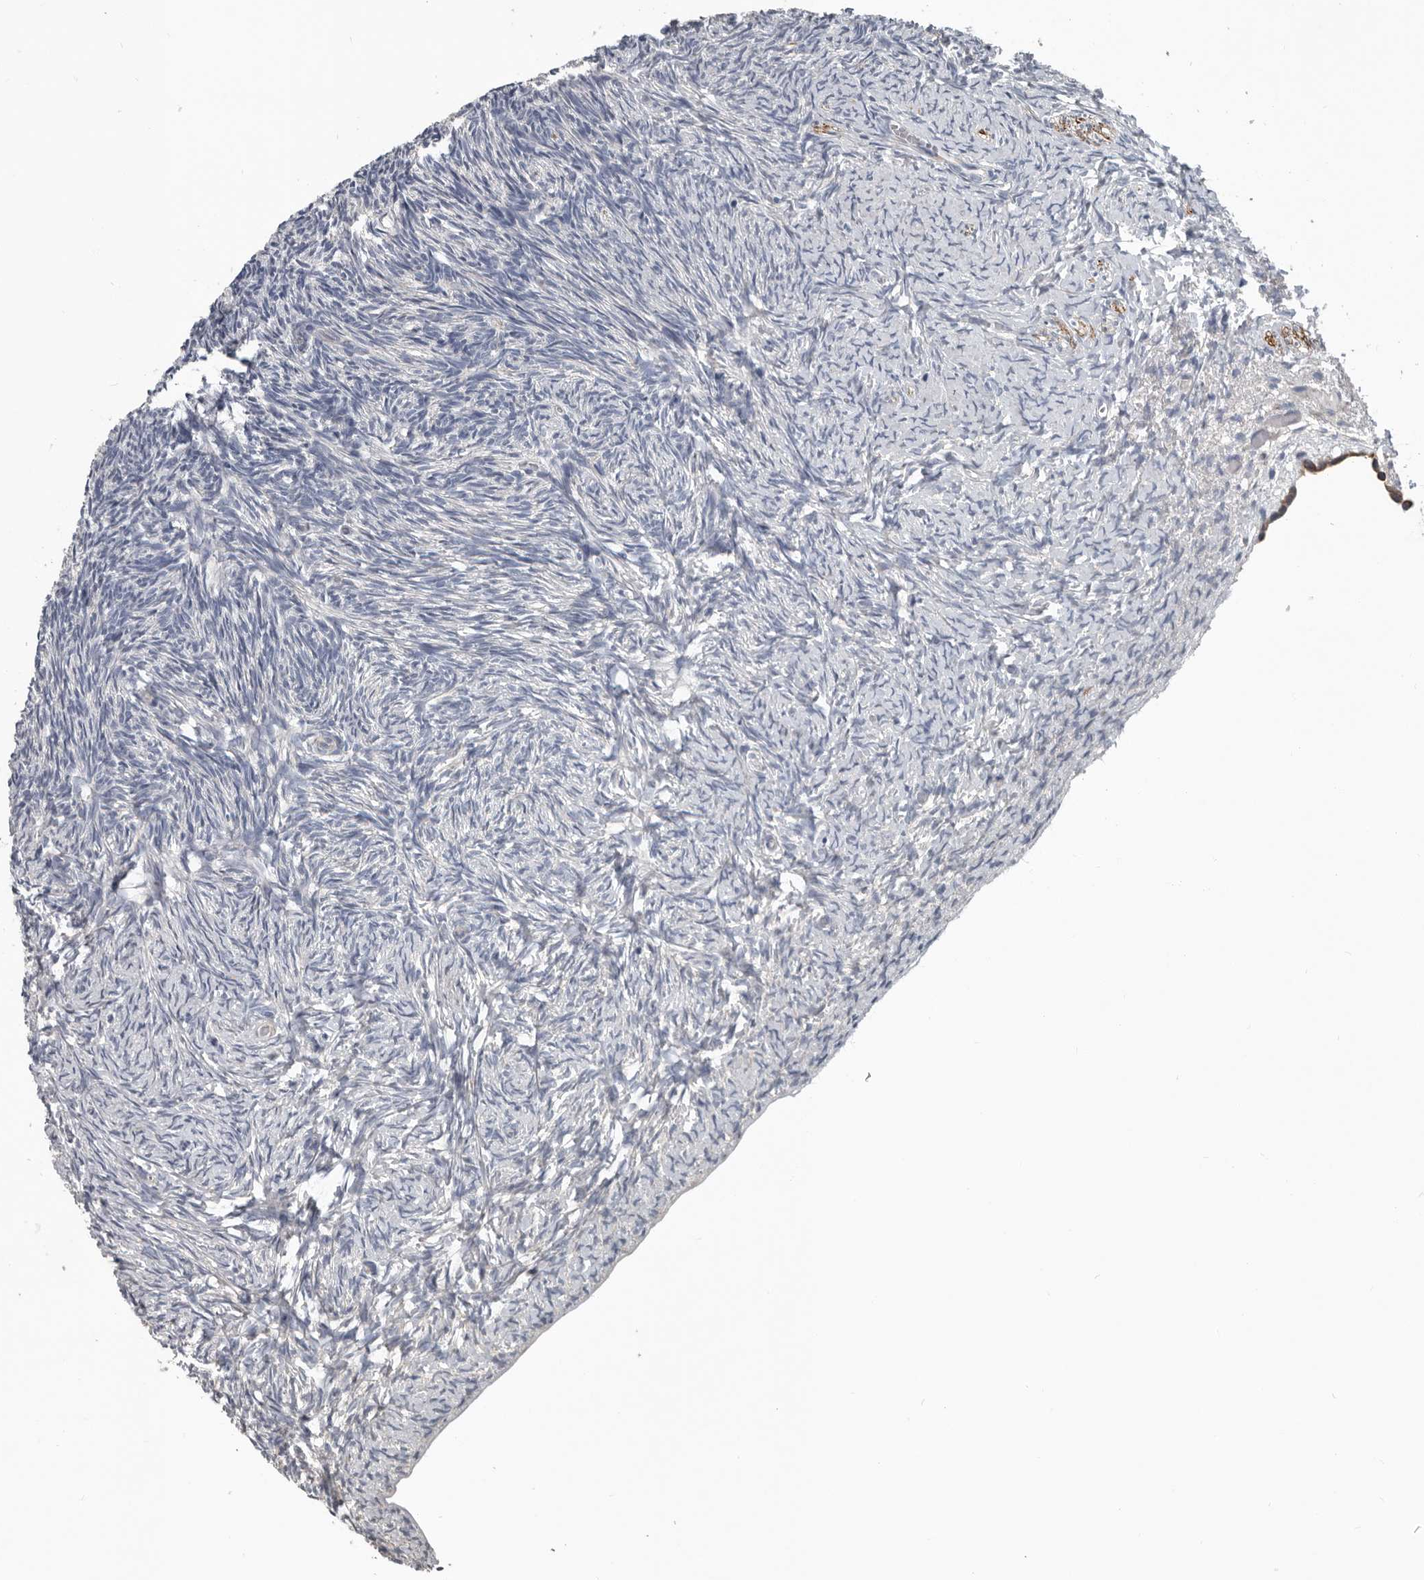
{"staining": {"intensity": "weak", "quantity": "<25%", "location": "cytoplasmic/membranous"}, "tissue": "ovary", "cell_type": "Follicle cells", "image_type": "normal", "snomed": [{"axis": "morphology", "description": "Normal tissue, NOS"}, {"axis": "topography", "description": "Ovary"}], "caption": "Protein analysis of normal ovary demonstrates no significant expression in follicle cells. (DAB IHC, high magnification).", "gene": "DPY19L4", "patient": {"sex": "female", "age": 34}}